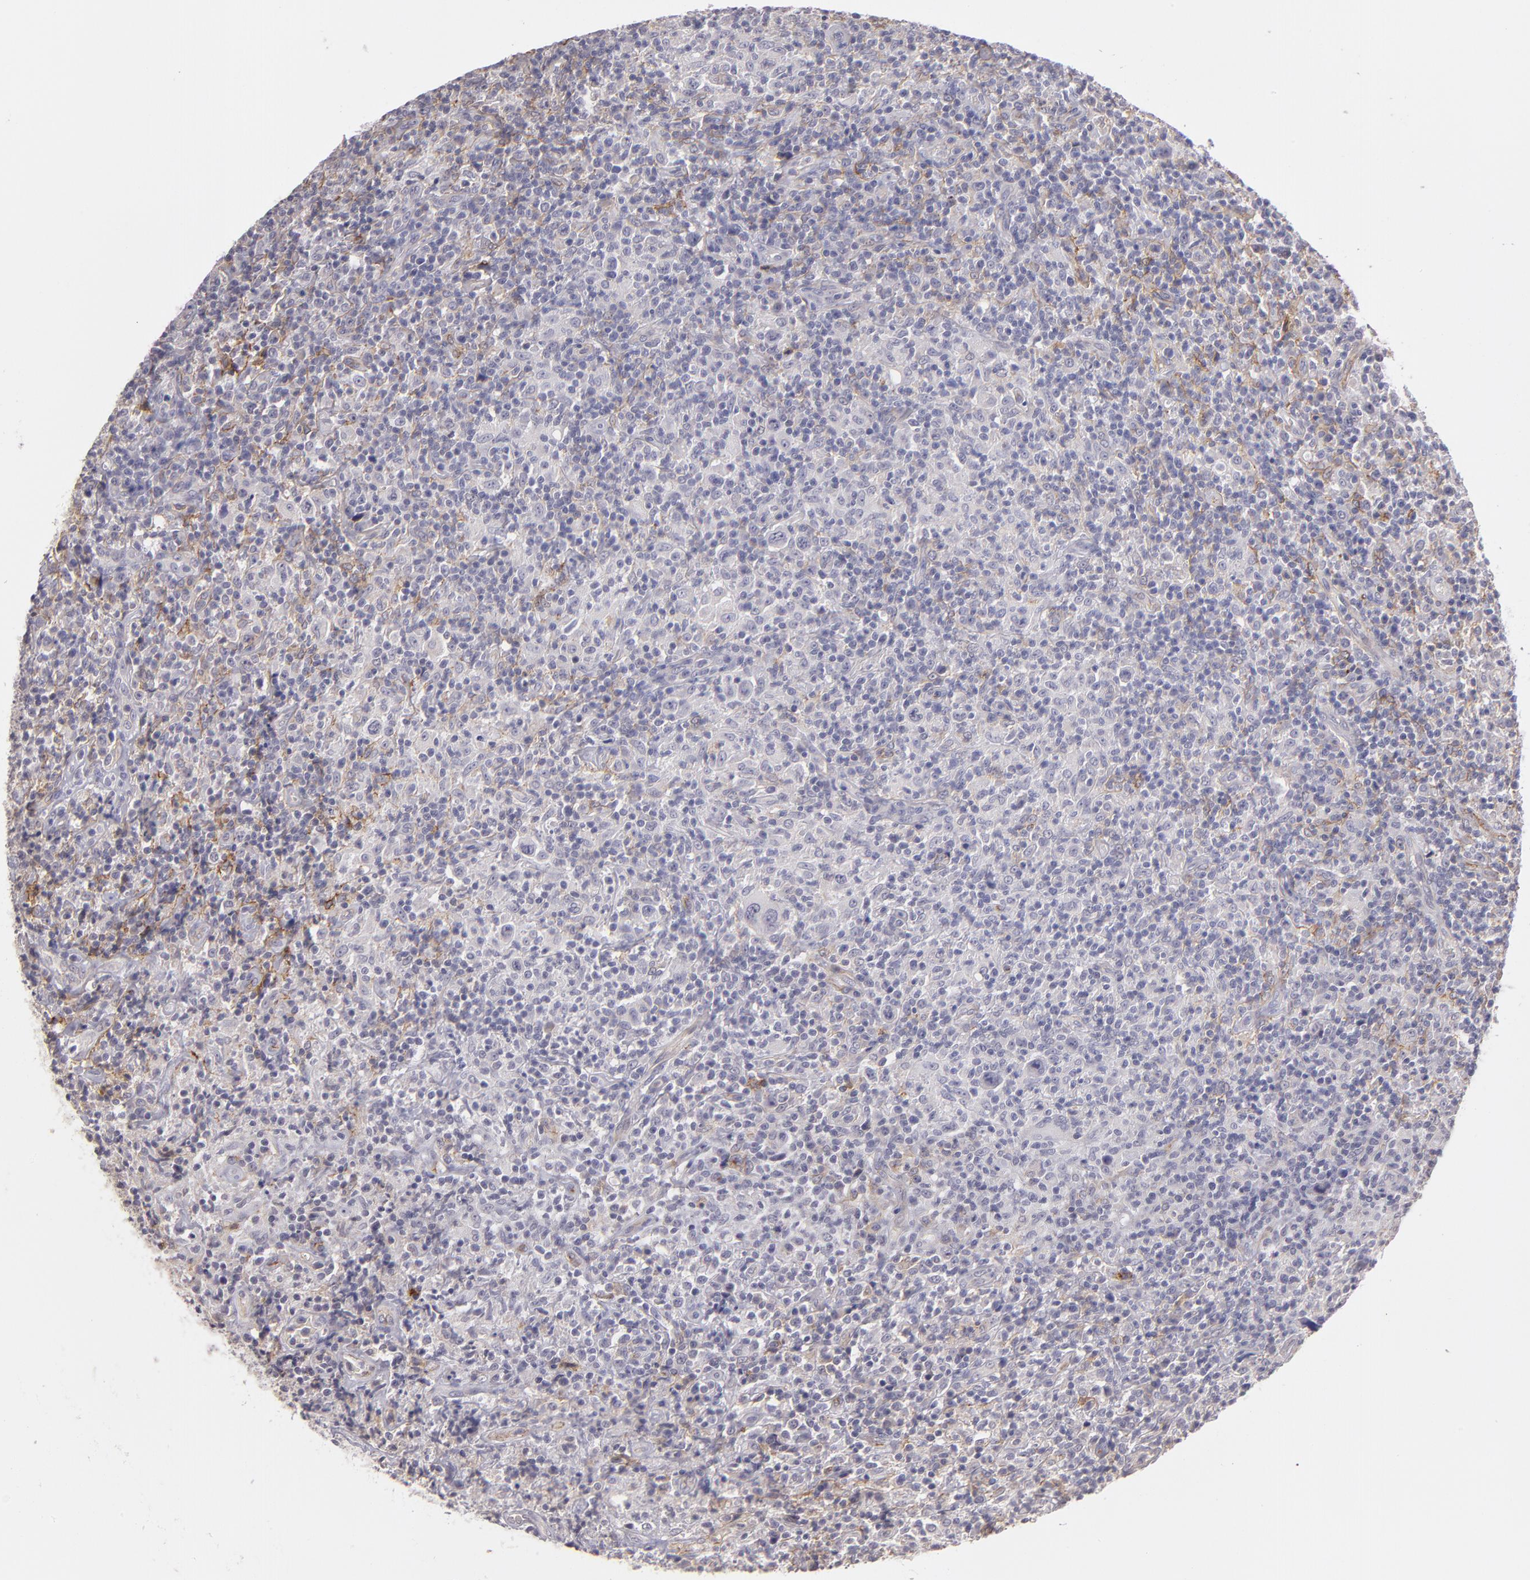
{"staining": {"intensity": "negative", "quantity": "none", "location": "none"}, "tissue": "lymphoma", "cell_type": "Tumor cells", "image_type": "cancer", "snomed": [{"axis": "morphology", "description": "Hodgkin's disease, NOS"}, {"axis": "topography", "description": "Lymph node"}], "caption": "Immunohistochemical staining of Hodgkin's disease displays no significant positivity in tumor cells.", "gene": "THBD", "patient": {"sex": "male", "age": 65}}